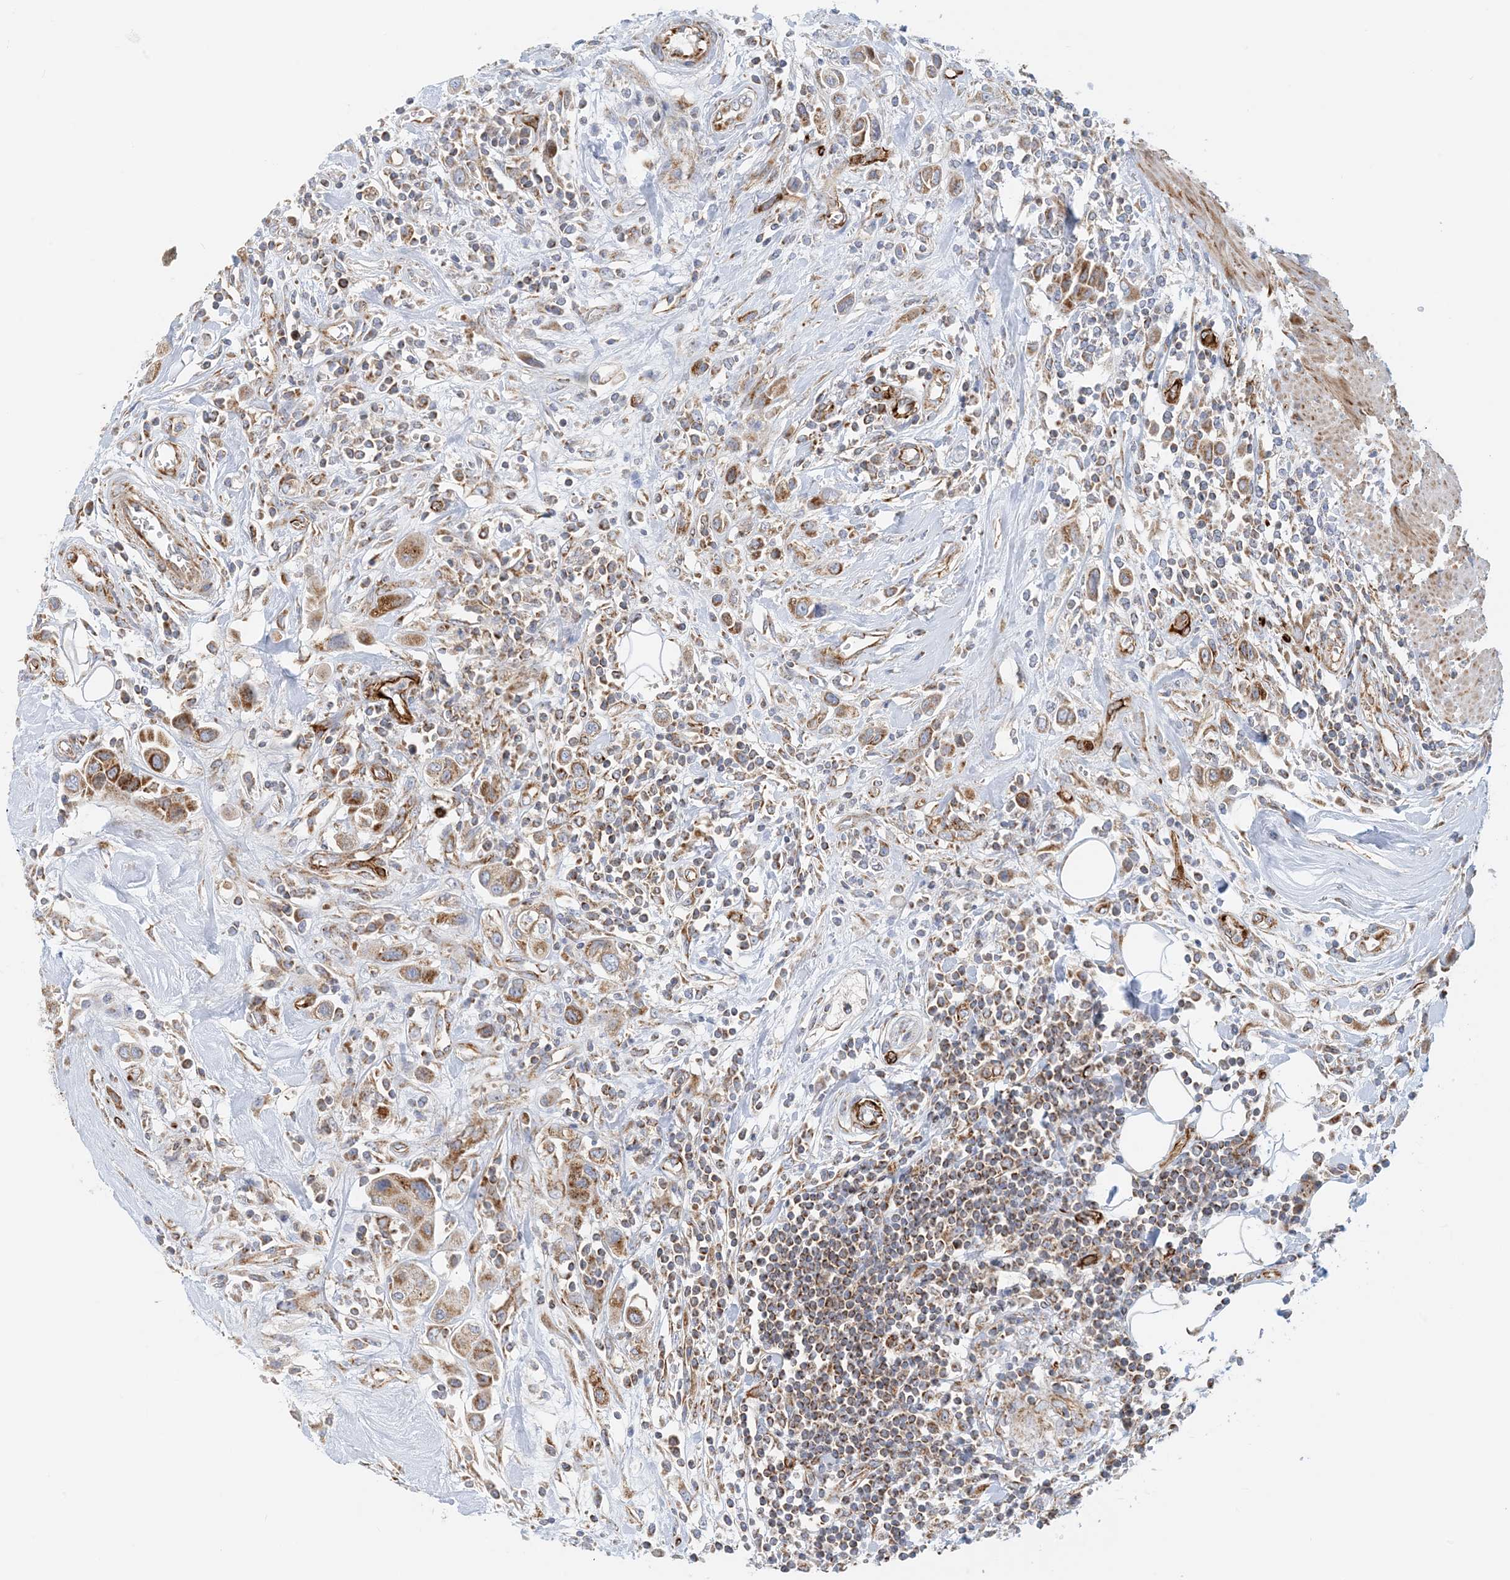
{"staining": {"intensity": "moderate", "quantity": ">75%", "location": "cytoplasmic/membranous"}, "tissue": "urothelial cancer", "cell_type": "Tumor cells", "image_type": "cancer", "snomed": [{"axis": "morphology", "description": "Urothelial carcinoma, High grade"}, {"axis": "topography", "description": "Urinary bladder"}], "caption": "IHC staining of urothelial carcinoma (high-grade), which shows medium levels of moderate cytoplasmic/membranous expression in approximately >75% of tumor cells indicating moderate cytoplasmic/membranous protein expression. The staining was performed using DAB (3,3'-diaminobenzidine) (brown) for protein detection and nuclei were counterstained in hematoxylin (blue).", "gene": "COA3", "patient": {"sex": "male", "age": 50}}